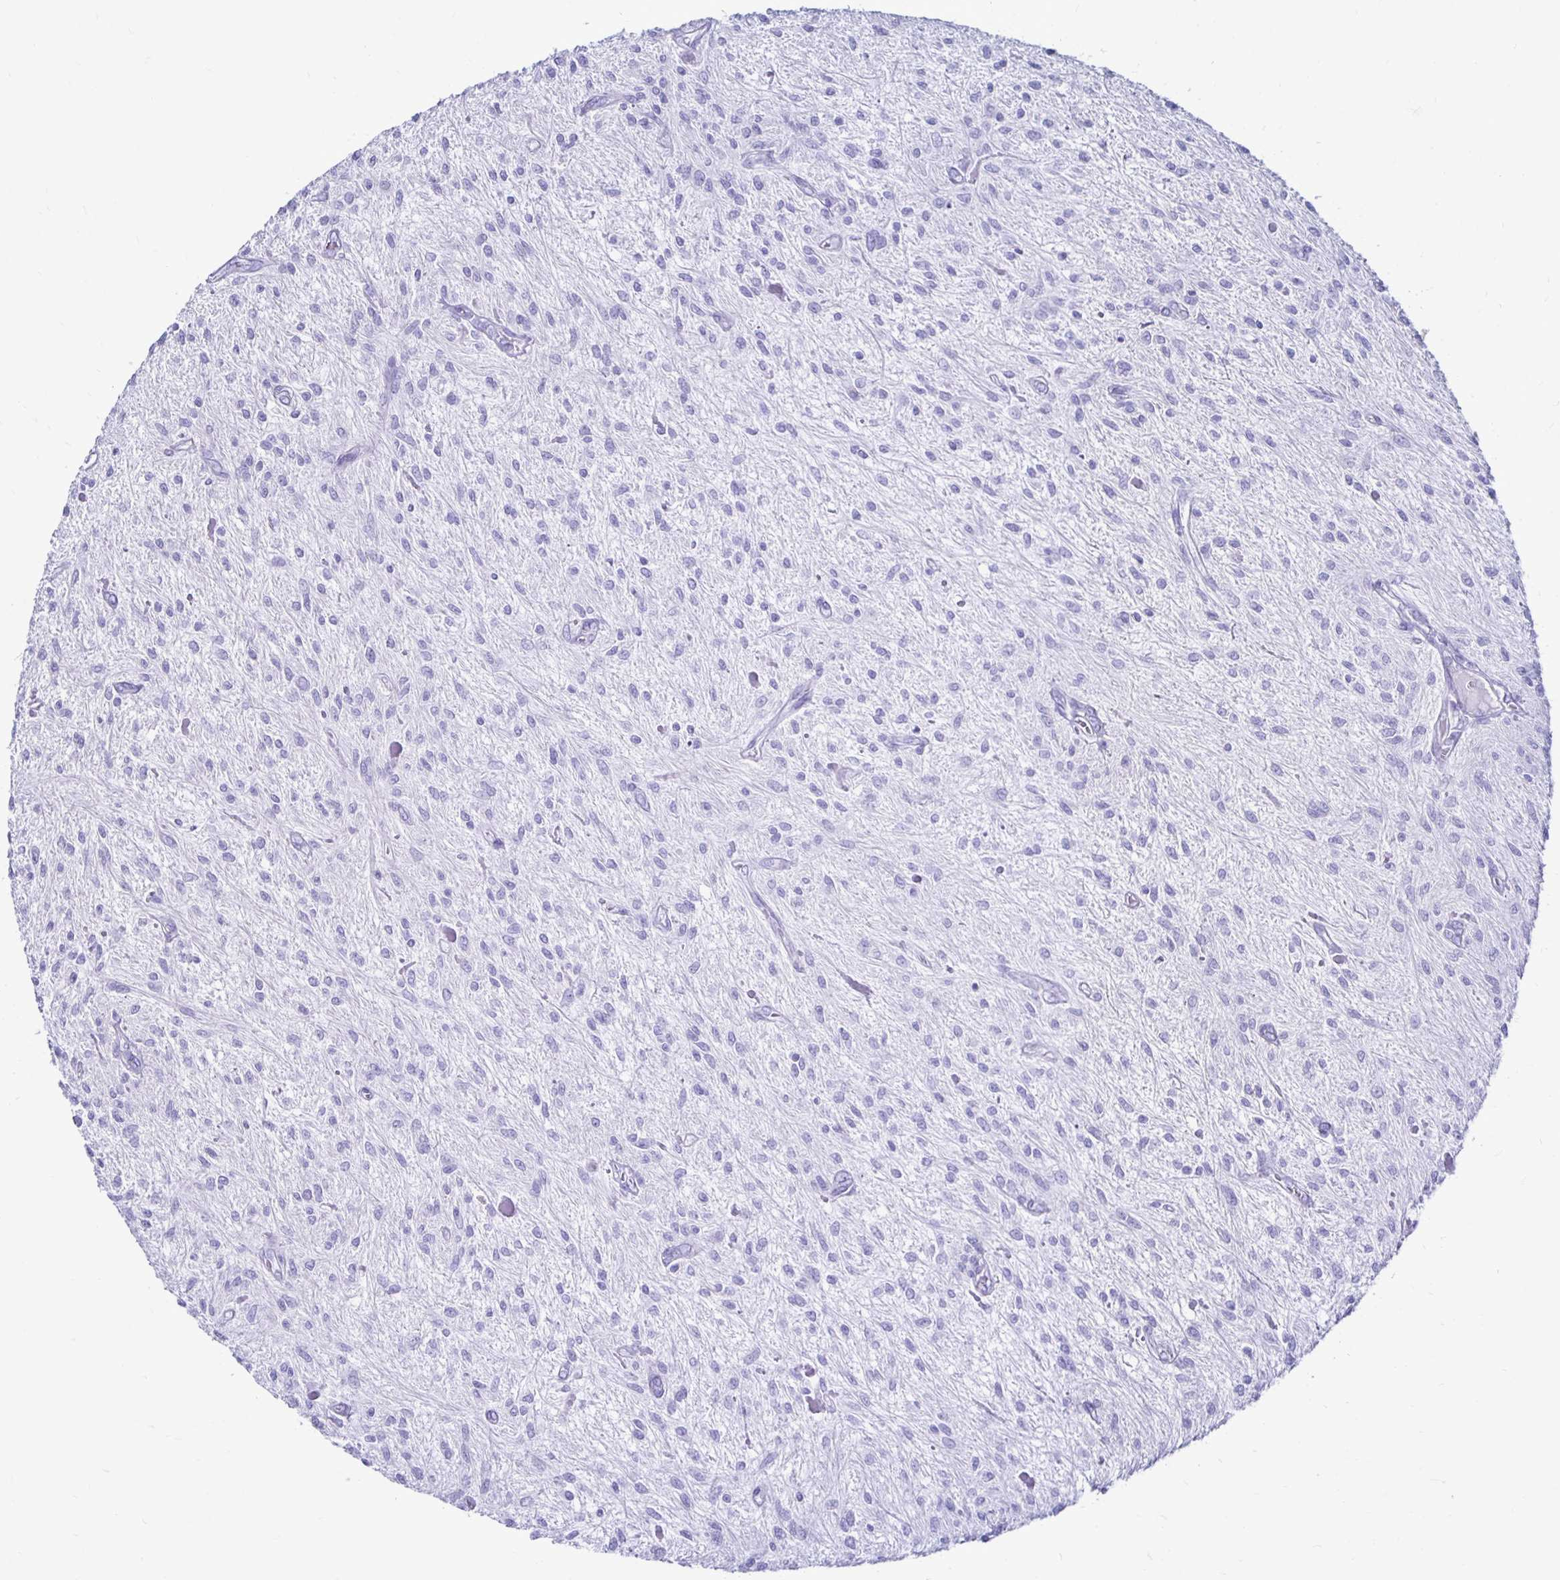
{"staining": {"intensity": "negative", "quantity": "none", "location": "none"}, "tissue": "glioma", "cell_type": "Tumor cells", "image_type": "cancer", "snomed": [{"axis": "morphology", "description": "Glioma, malignant, Low grade"}, {"axis": "topography", "description": "Cerebellum"}], "caption": "Histopathology image shows no protein positivity in tumor cells of glioma tissue. (DAB (3,3'-diaminobenzidine) IHC, high magnification).", "gene": "CST5", "patient": {"sex": "female", "age": 14}}